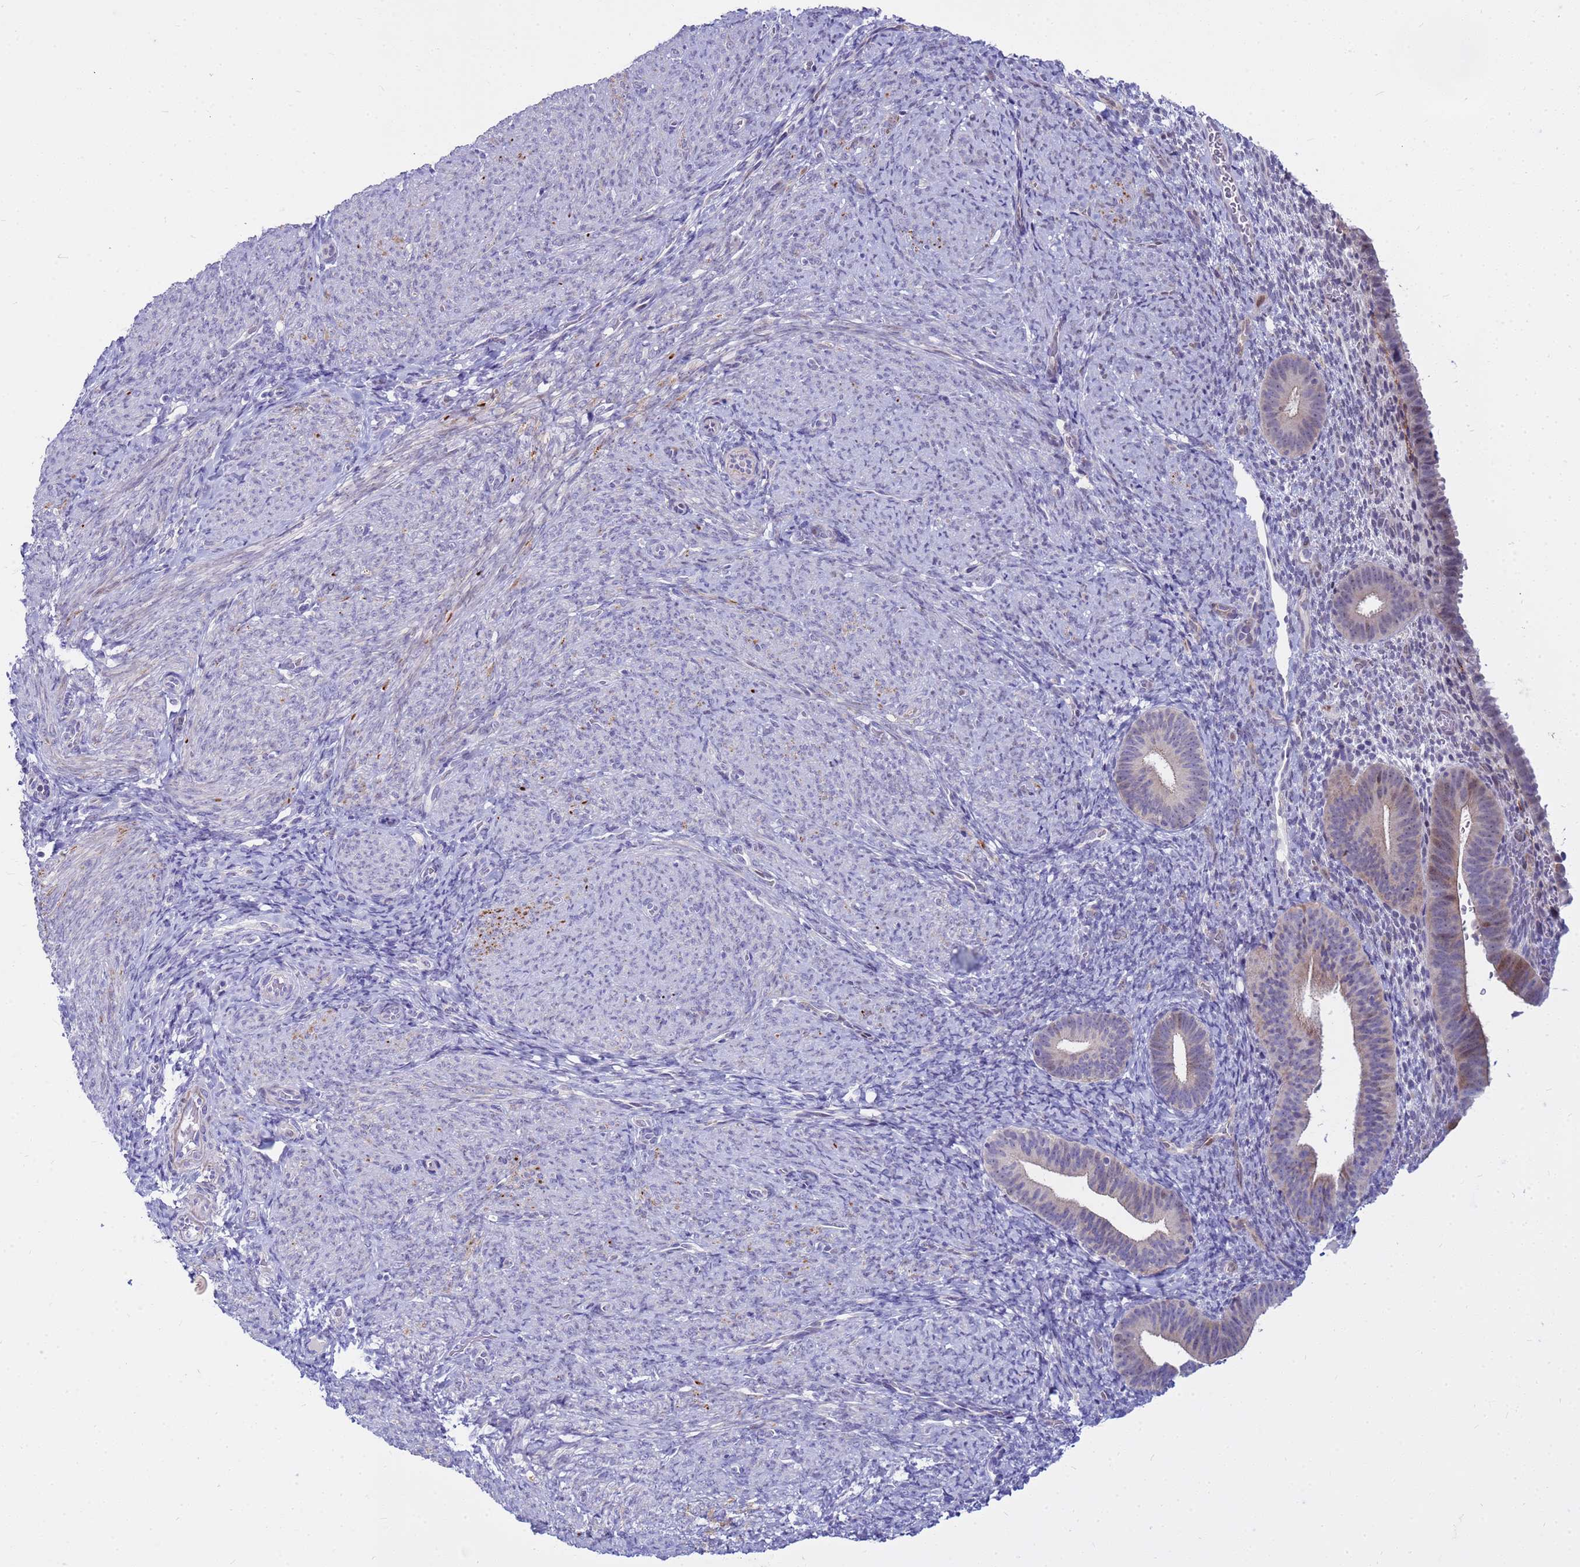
{"staining": {"intensity": "negative", "quantity": "none", "location": "none"}, "tissue": "endometrium", "cell_type": "Cells in endometrial stroma", "image_type": "normal", "snomed": [{"axis": "morphology", "description": "Normal tissue, NOS"}, {"axis": "topography", "description": "Endometrium"}], "caption": "Endometrium stained for a protein using immunohistochemistry shows no expression cells in endometrial stroma.", "gene": "LRATD1", "patient": {"sex": "female", "age": 65}}